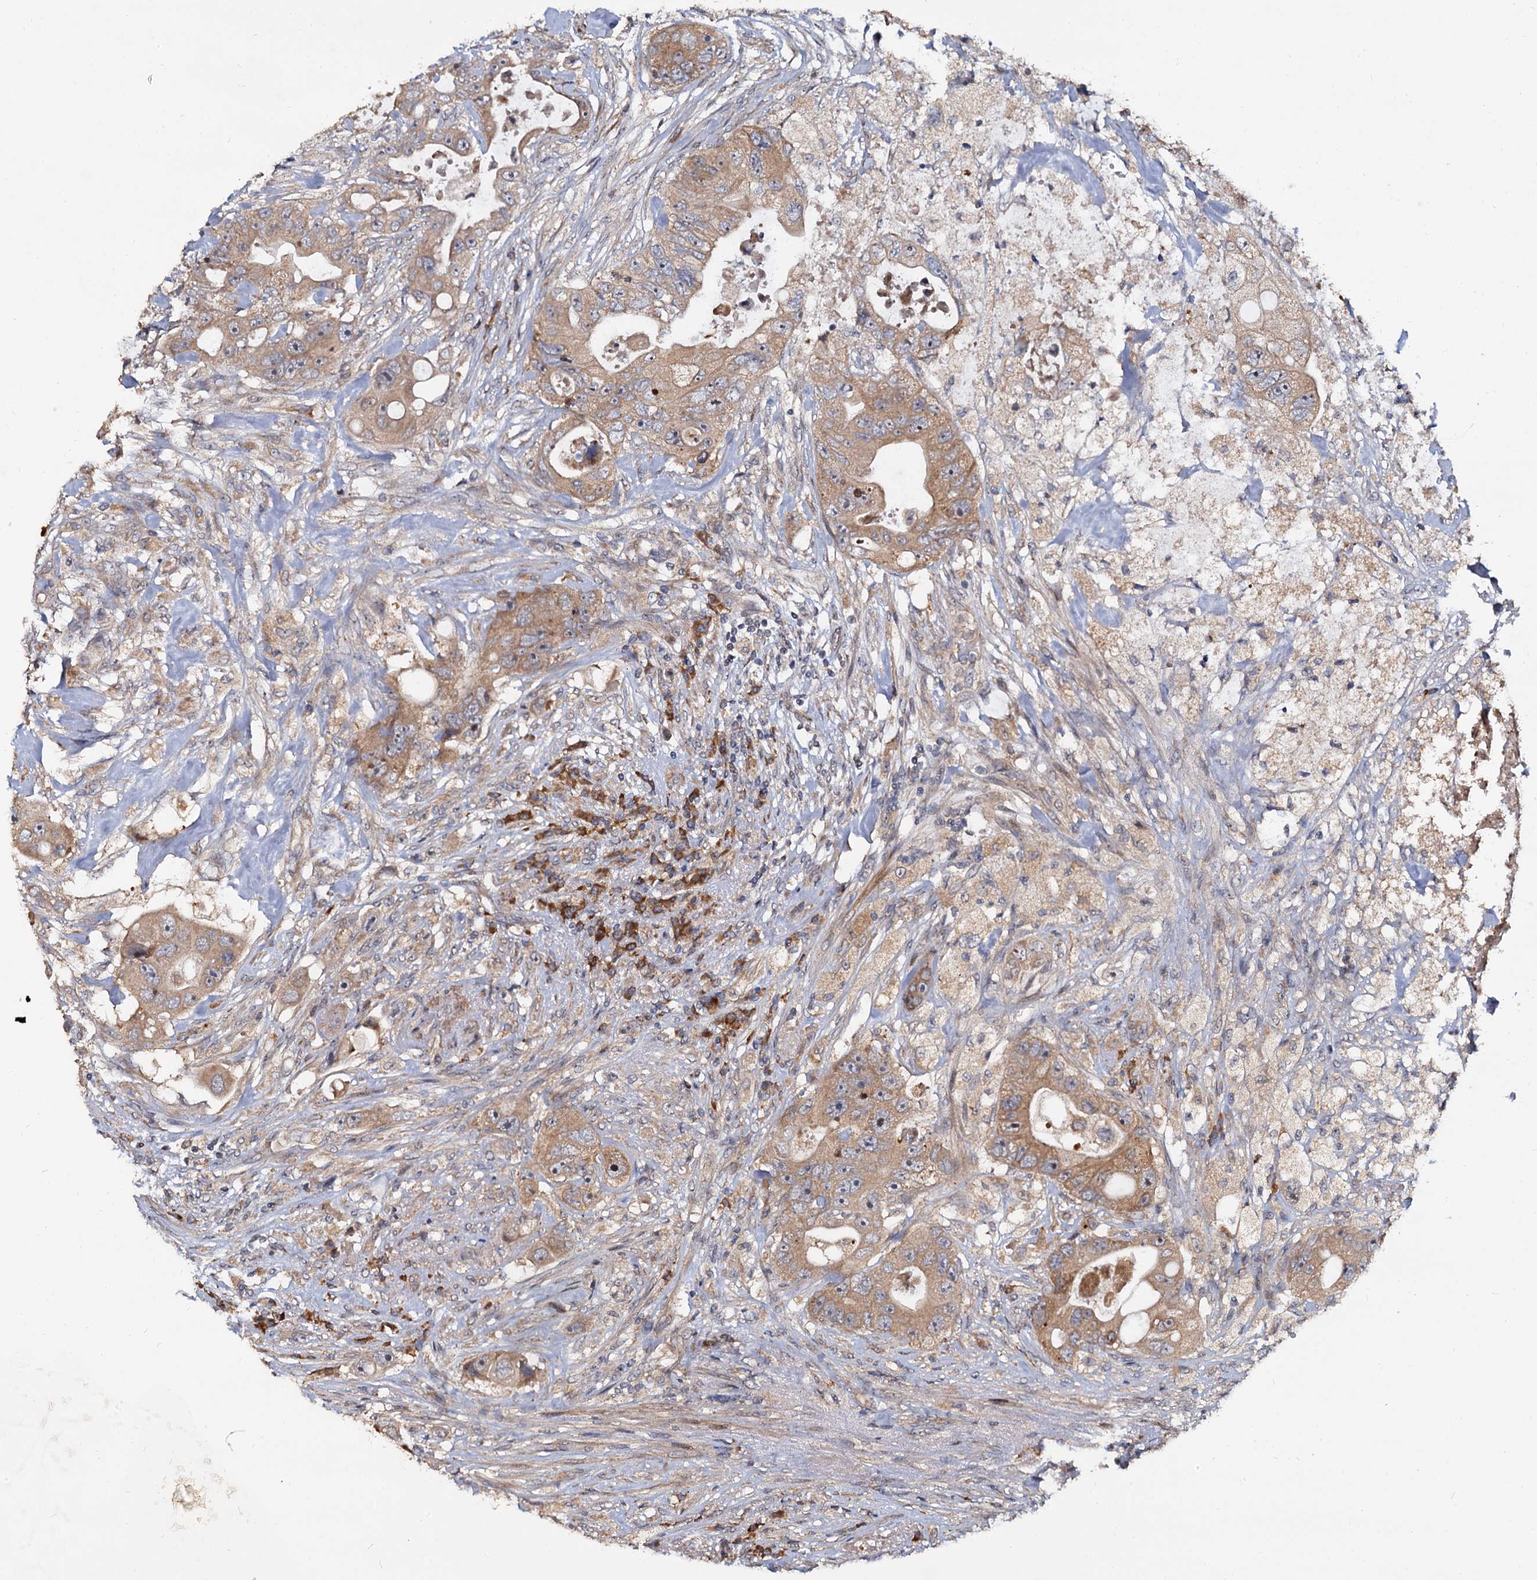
{"staining": {"intensity": "moderate", "quantity": ">75%", "location": "cytoplasmic/membranous"}, "tissue": "colorectal cancer", "cell_type": "Tumor cells", "image_type": "cancer", "snomed": [{"axis": "morphology", "description": "Adenocarcinoma, NOS"}, {"axis": "topography", "description": "Colon"}], "caption": "Colorectal adenocarcinoma stained with DAB immunohistochemistry (IHC) displays medium levels of moderate cytoplasmic/membranous staining in about >75% of tumor cells.", "gene": "WWC3", "patient": {"sex": "female", "age": 46}}